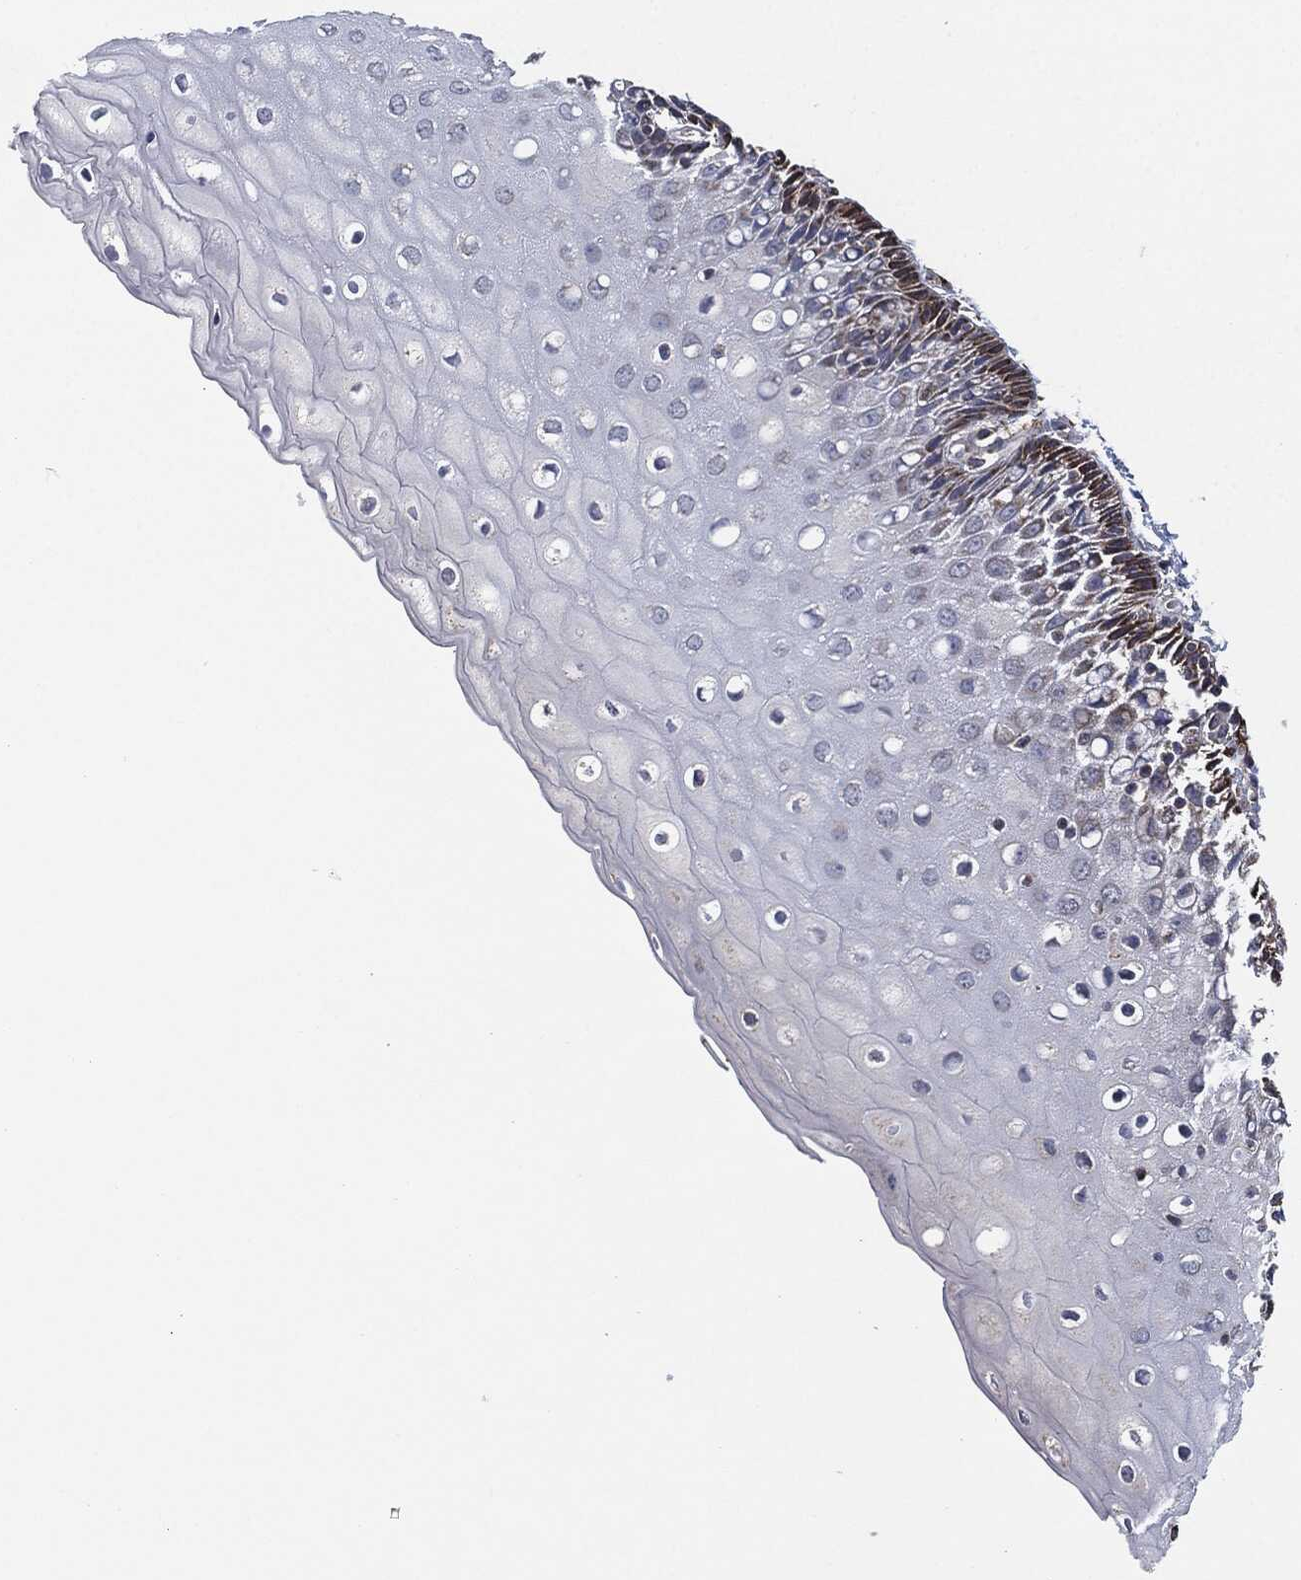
{"staining": {"intensity": "negative", "quantity": "none", "location": "none"}, "tissue": "cervix", "cell_type": "Glandular cells", "image_type": "normal", "snomed": [{"axis": "morphology", "description": "Normal tissue, NOS"}, {"axis": "topography", "description": "Cervix"}], "caption": "An immunohistochemistry (IHC) micrograph of normal cervix is shown. There is no staining in glandular cells of cervix.", "gene": "TMEM11", "patient": {"sex": "female", "age": 37}}